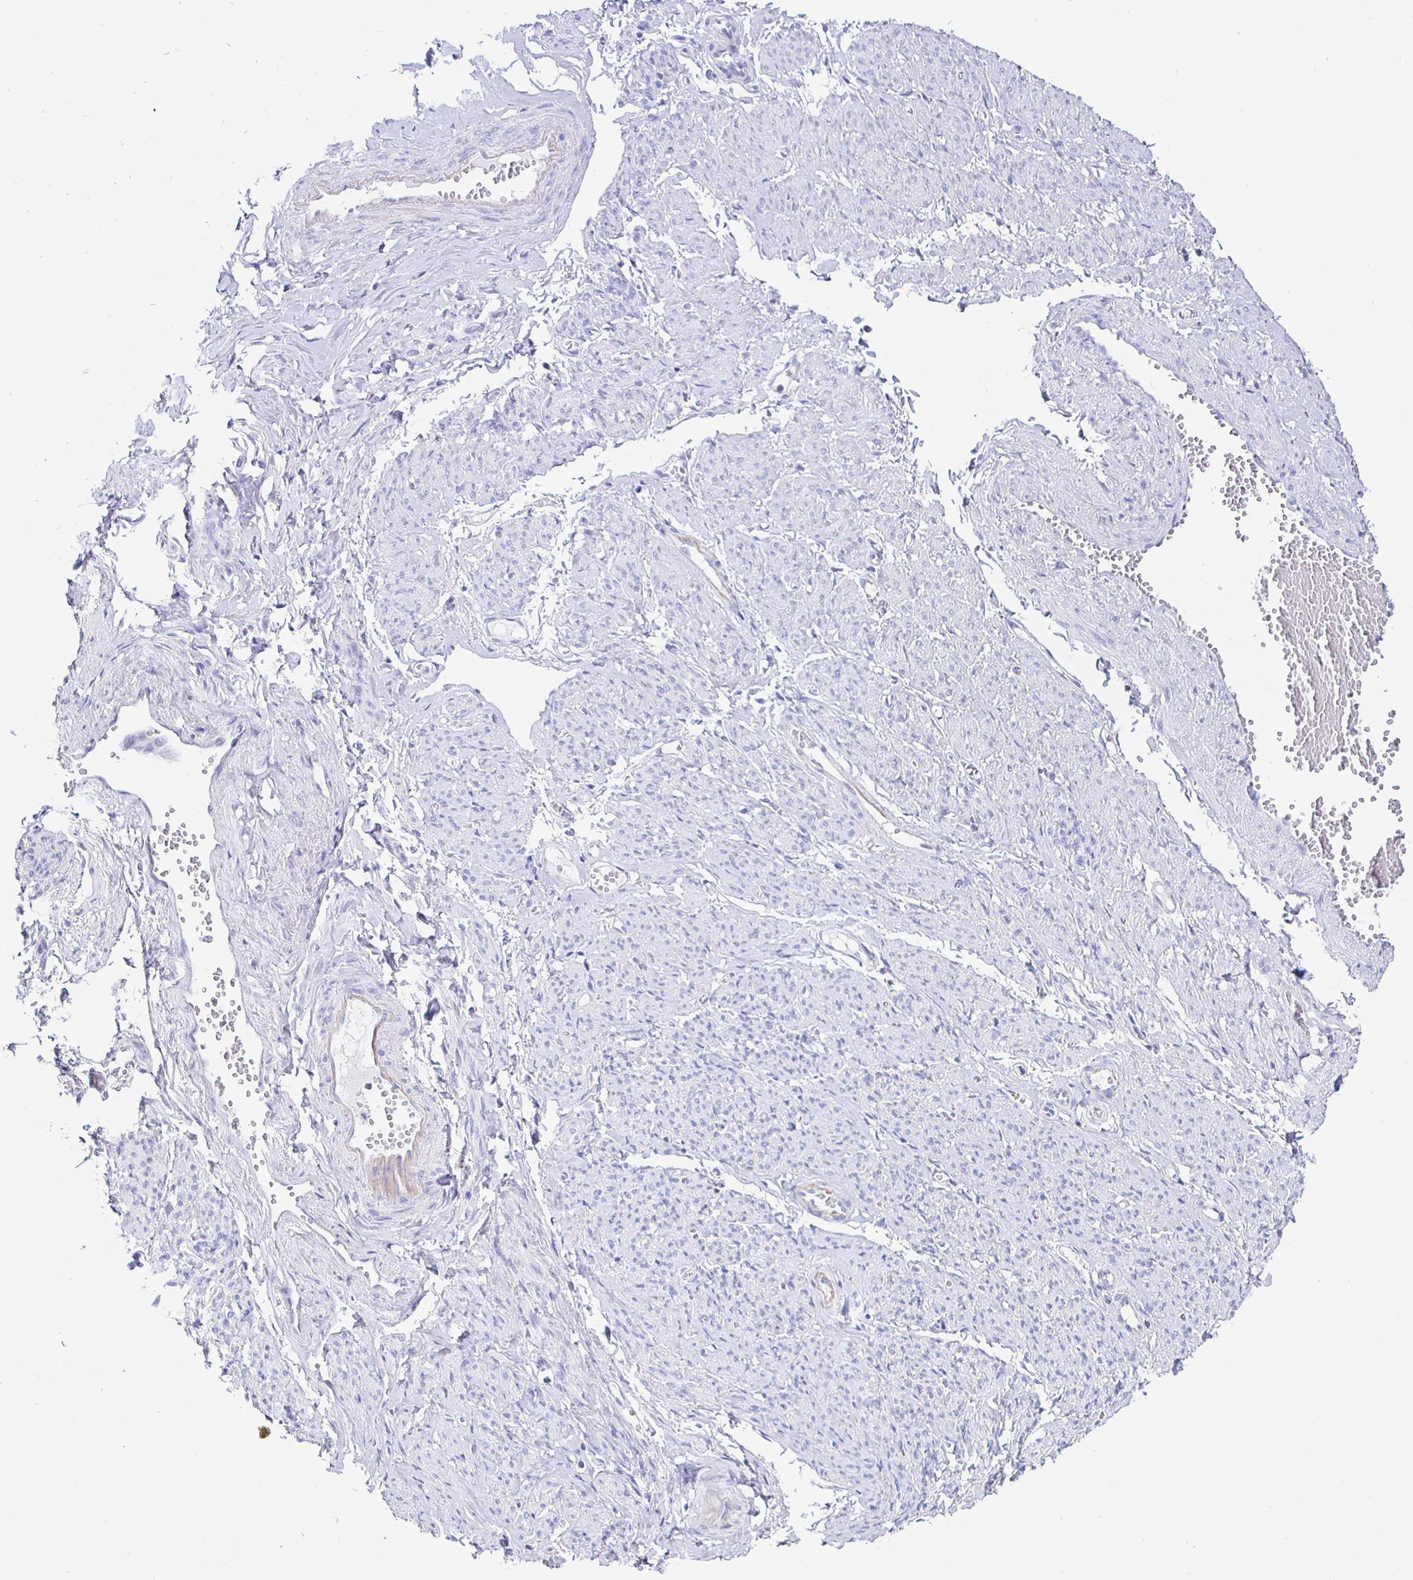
{"staining": {"intensity": "negative", "quantity": "none", "location": "none"}, "tissue": "smooth muscle", "cell_type": "Smooth muscle cells", "image_type": "normal", "snomed": [{"axis": "morphology", "description": "Normal tissue, NOS"}, {"axis": "topography", "description": "Smooth muscle"}], "caption": "The micrograph shows no staining of smooth muscle cells in unremarkable smooth muscle.", "gene": "CR2", "patient": {"sex": "female", "age": 65}}